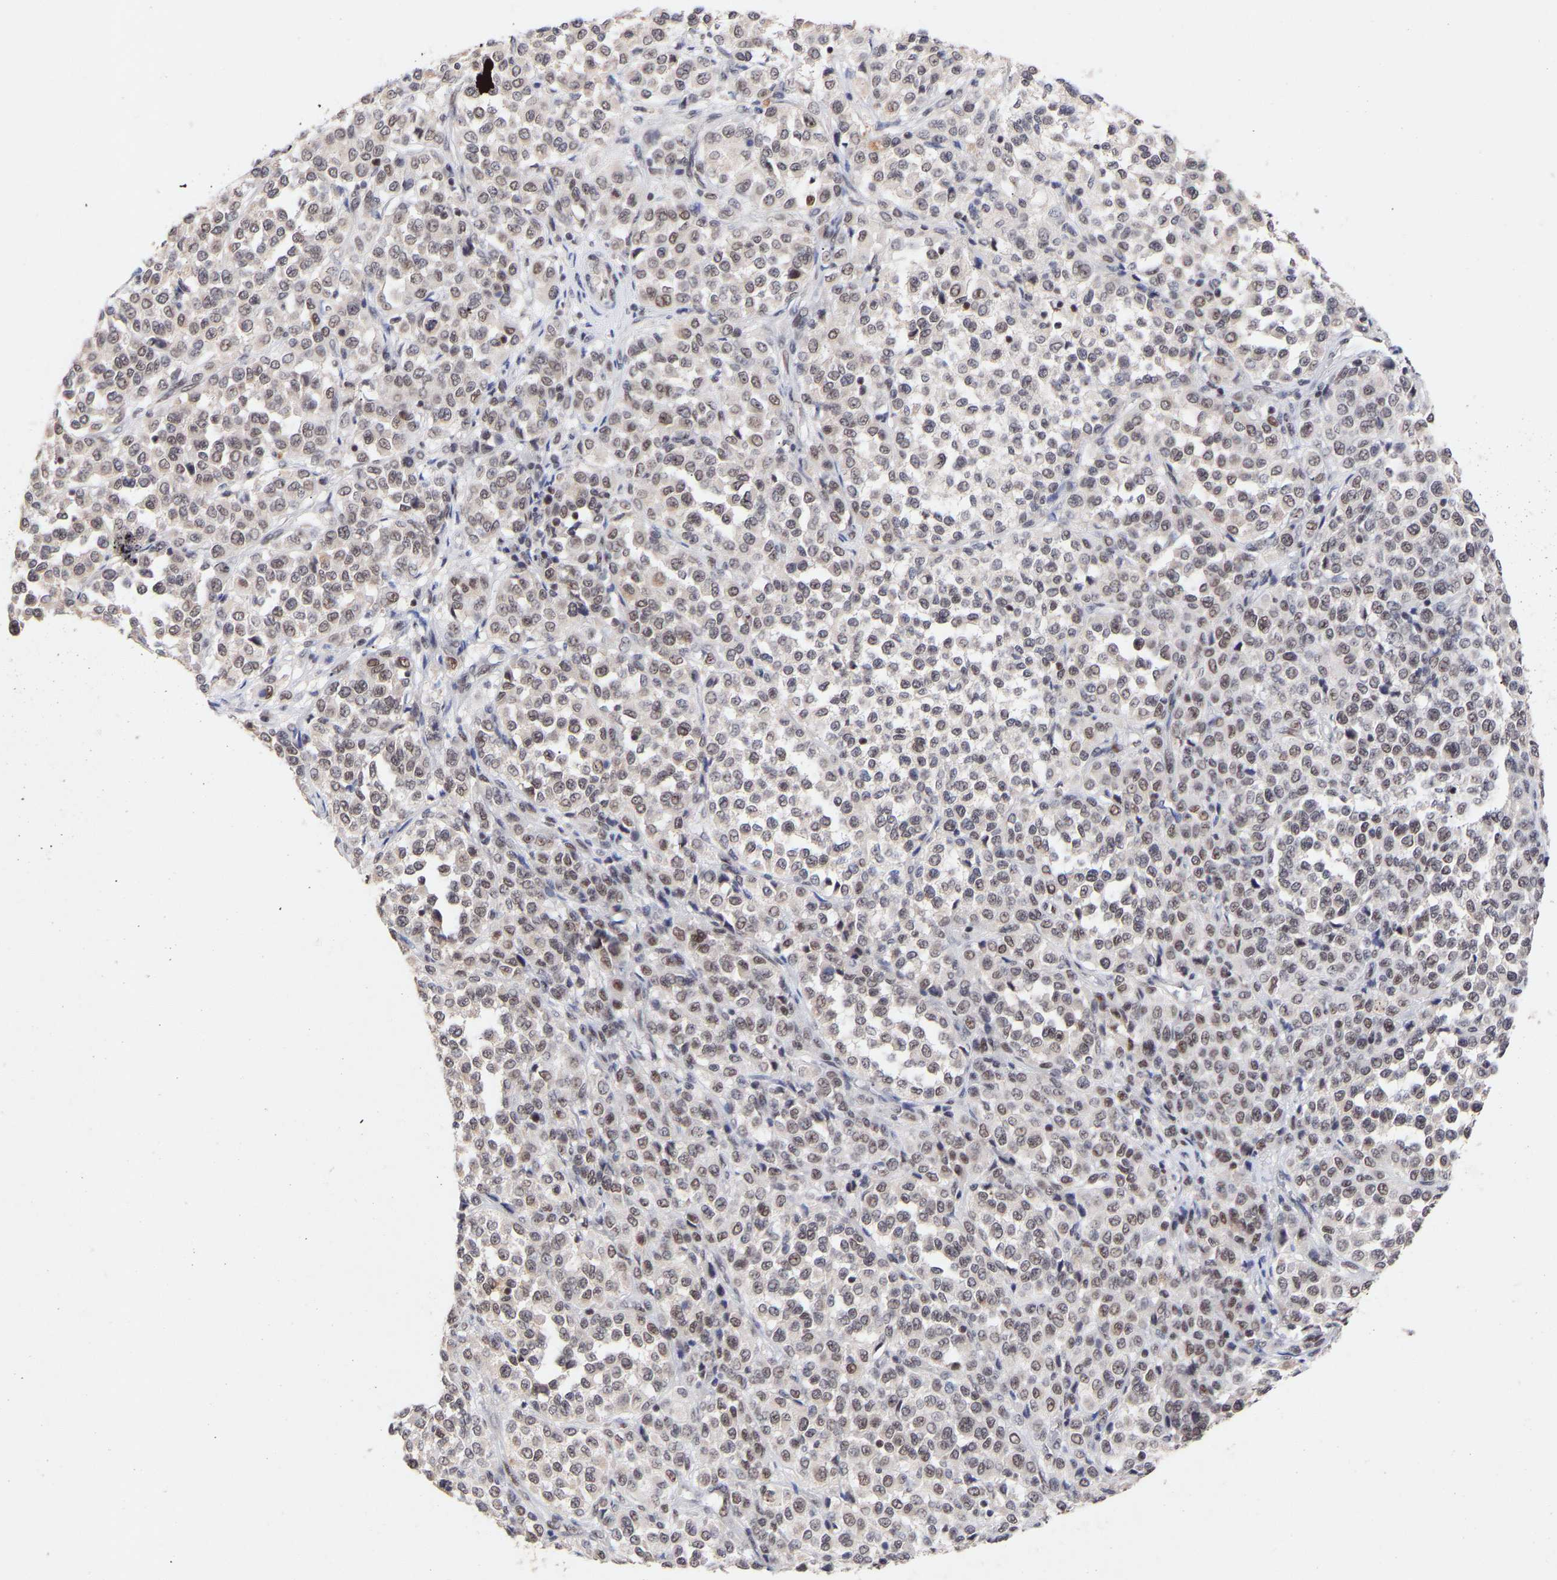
{"staining": {"intensity": "negative", "quantity": "none", "location": "none"}, "tissue": "melanoma", "cell_type": "Tumor cells", "image_type": "cancer", "snomed": [{"axis": "morphology", "description": "Malignant melanoma, Metastatic site"}, {"axis": "topography", "description": "Pancreas"}], "caption": "Immunohistochemistry (IHC) of malignant melanoma (metastatic site) displays no positivity in tumor cells. (Stains: DAB (3,3'-diaminobenzidine) immunohistochemistry (IHC) with hematoxylin counter stain, Microscopy: brightfield microscopy at high magnification).", "gene": "RBM15", "patient": {"sex": "female", "age": 30}}